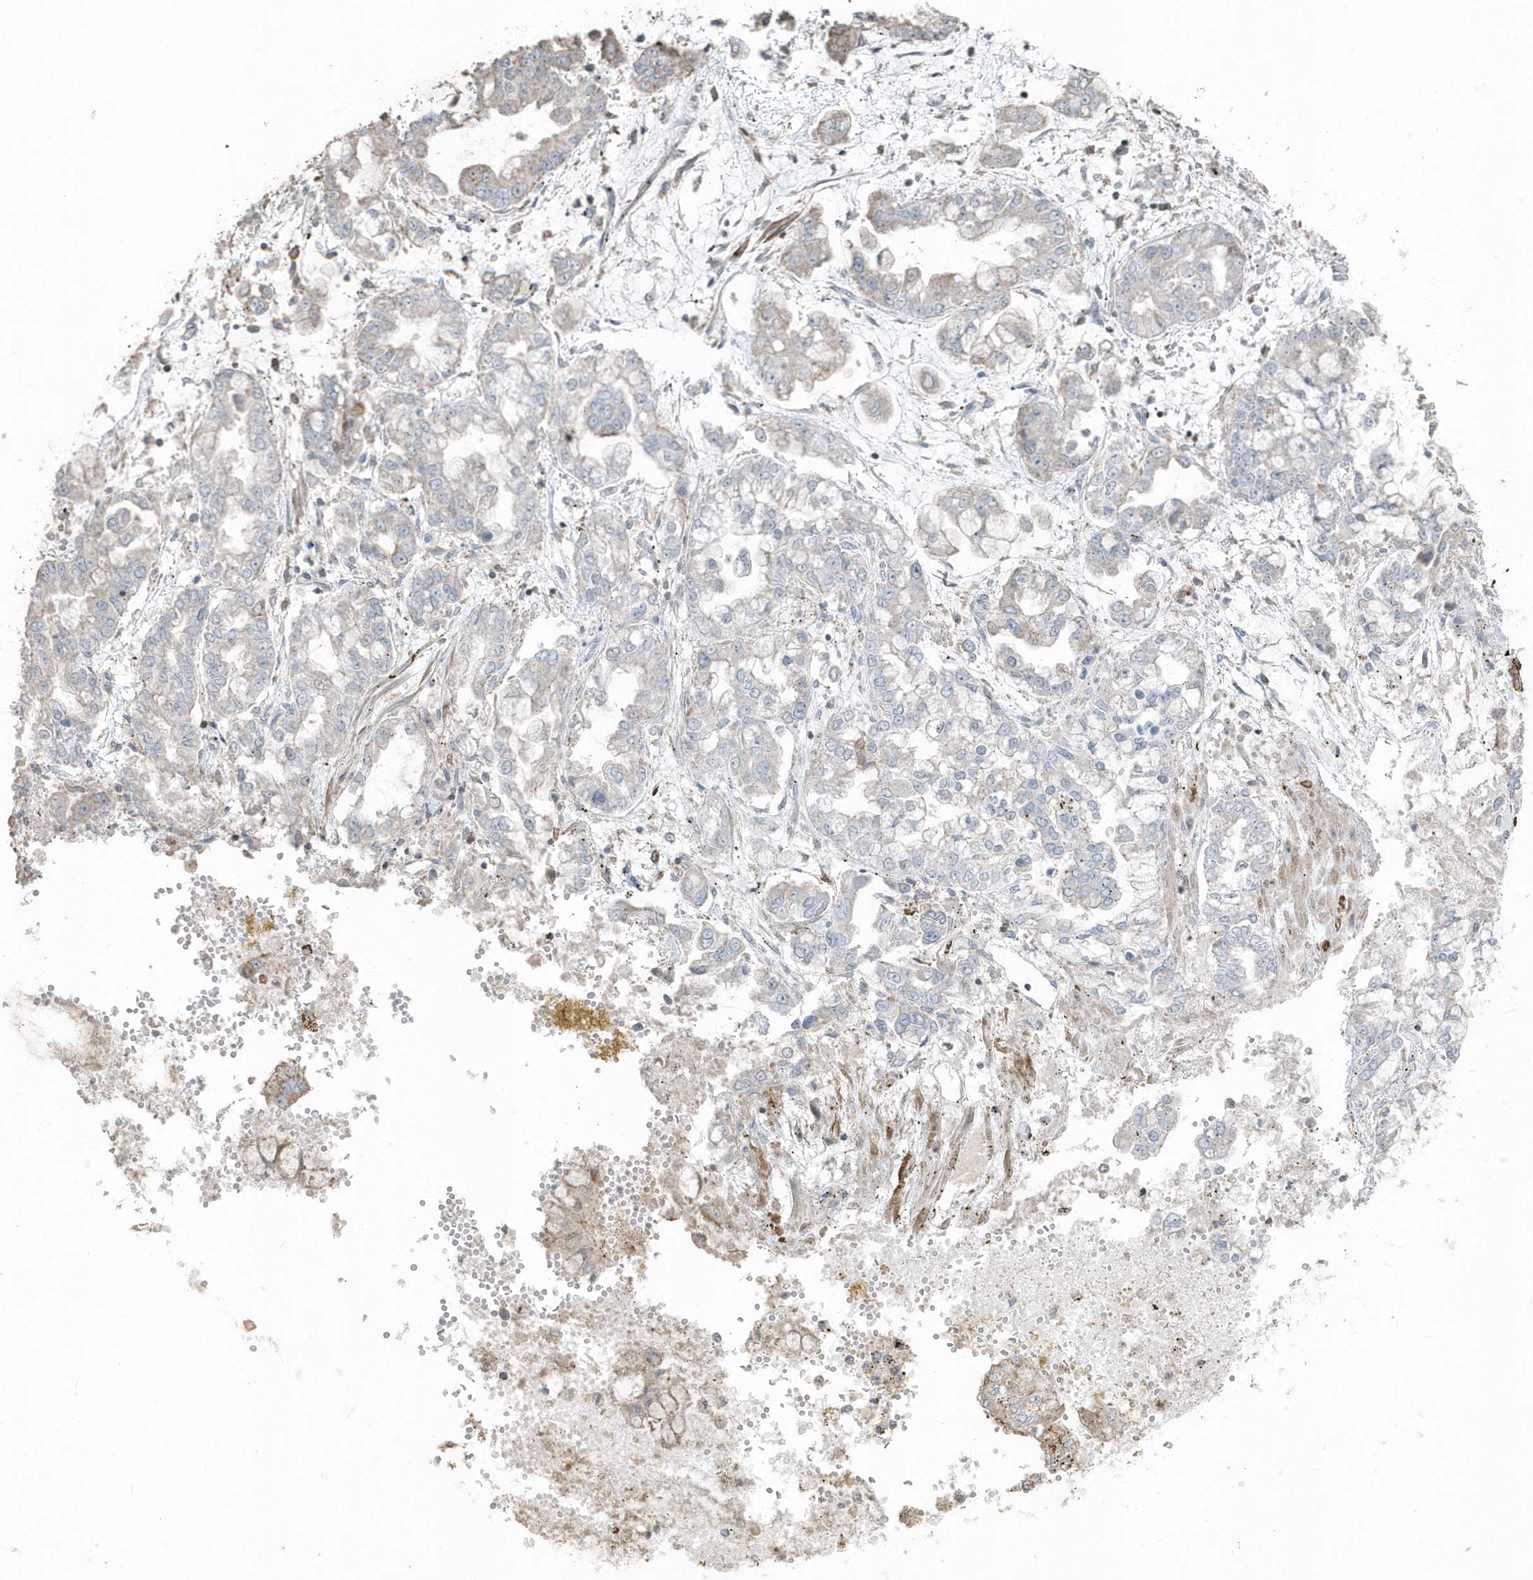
{"staining": {"intensity": "negative", "quantity": "none", "location": "none"}, "tissue": "stomach cancer", "cell_type": "Tumor cells", "image_type": "cancer", "snomed": [{"axis": "morphology", "description": "Normal tissue, NOS"}, {"axis": "morphology", "description": "Adenocarcinoma, NOS"}, {"axis": "topography", "description": "Stomach, upper"}, {"axis": "topography", "description": "Stomach"}], "caption": "Immunohistochemistry (IHC) photomicrograph of stomach cancer stained for a protein (brown), which reveals no expression in tumor cells. (DAB IHC with hematoxylin counter stain).", "gene": "ACTC1", "patient": {"sex": "male", "age": 76}}